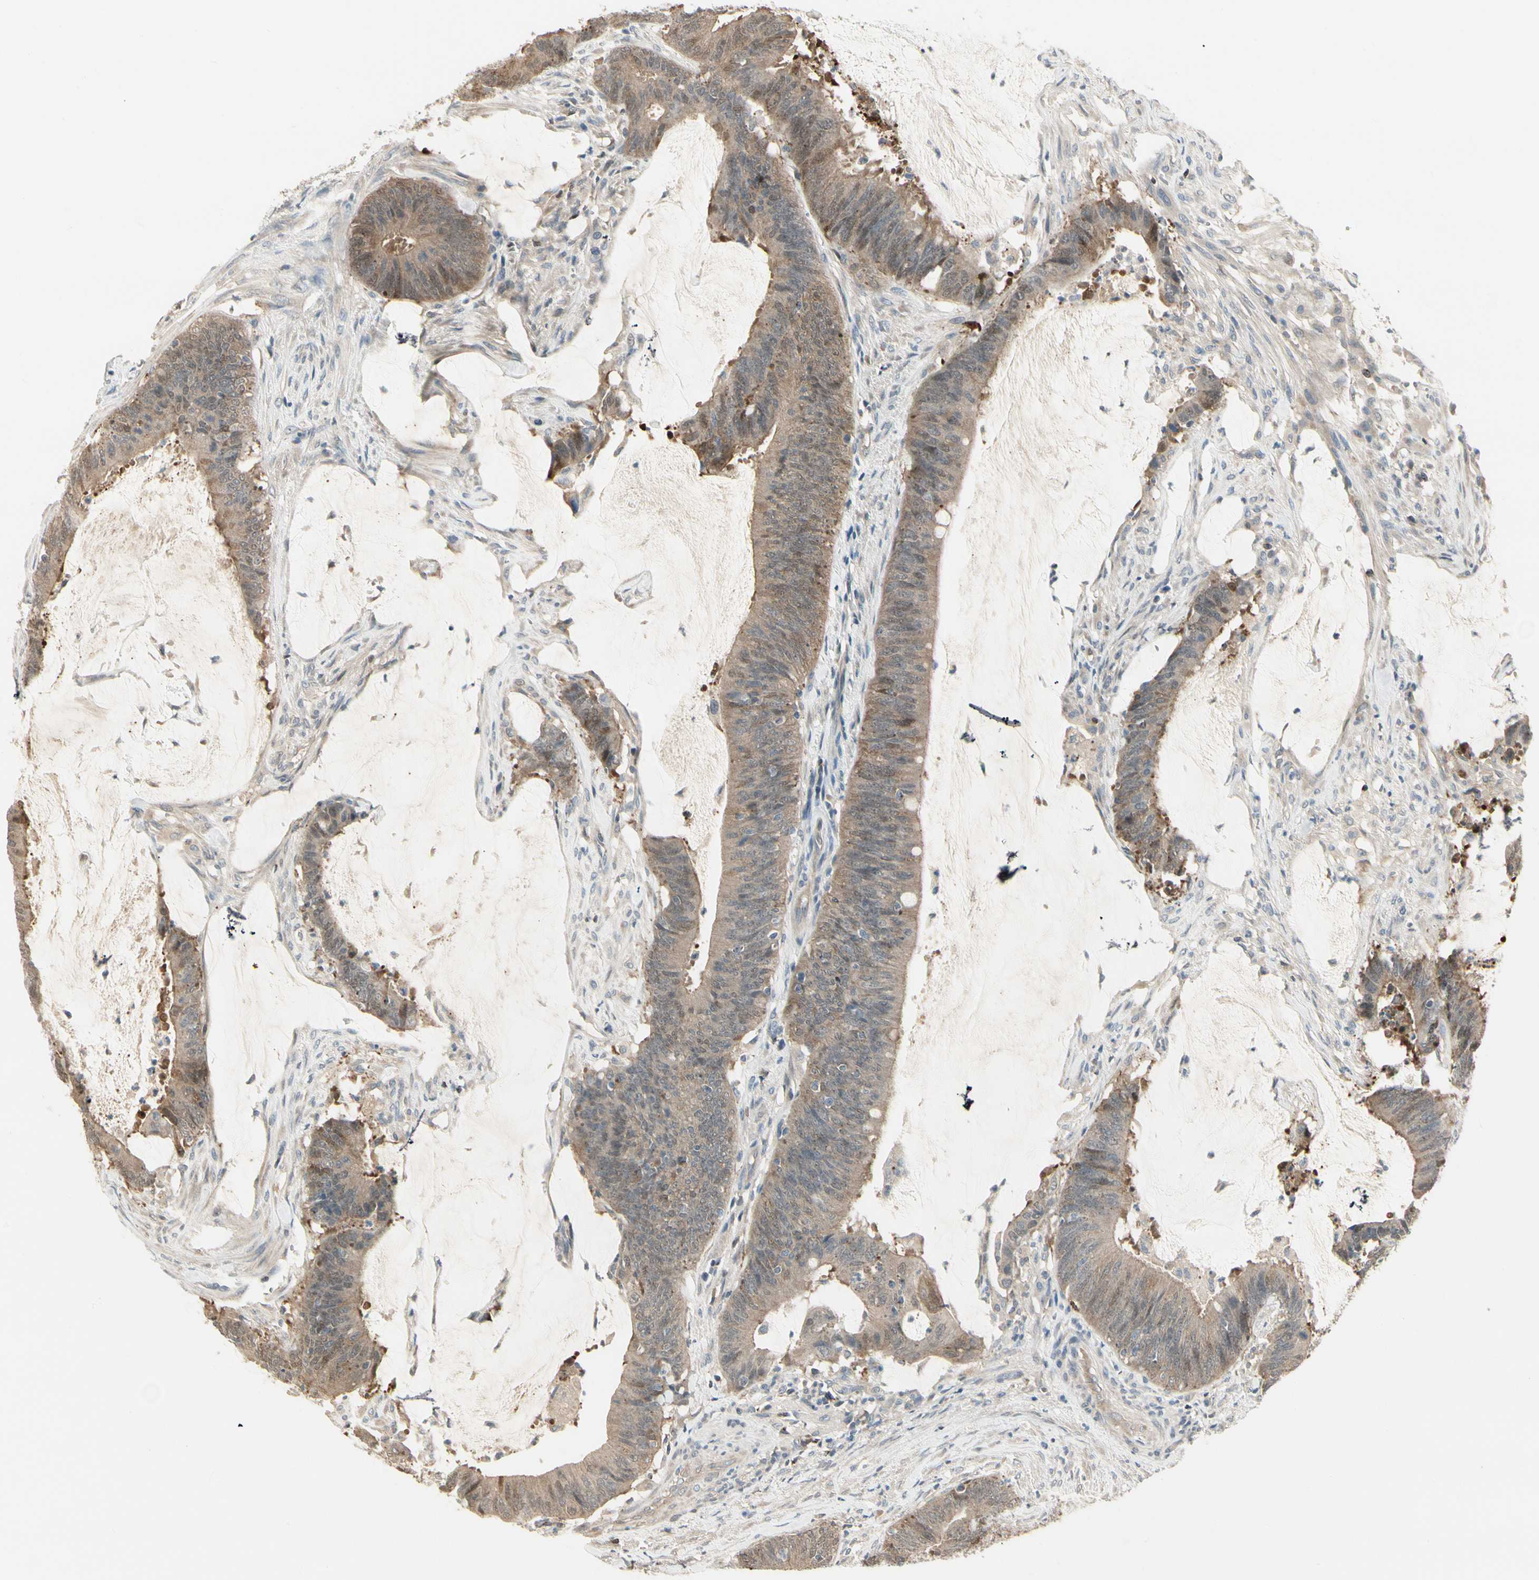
{"staining": {"intensity": "weak", "quantity": ">75%", "location": "cytoplasmic/membranous"}, "tissue": "colorectal cancer", "cell_type": "Tumor cells", "image_type": "cancer", "snomed": [{"axis": "morphology", "description": "Adenocarcinoma, NOS"}, {"axis": "topography", "description": "Rectum"}], "caption": "Weak cytoplasmic/membranous protein staining is present in approximately >75% of tumor cells in colorectal cancer.", "gene": "EVC", "patient": {"sex": "female", "age": 66}}